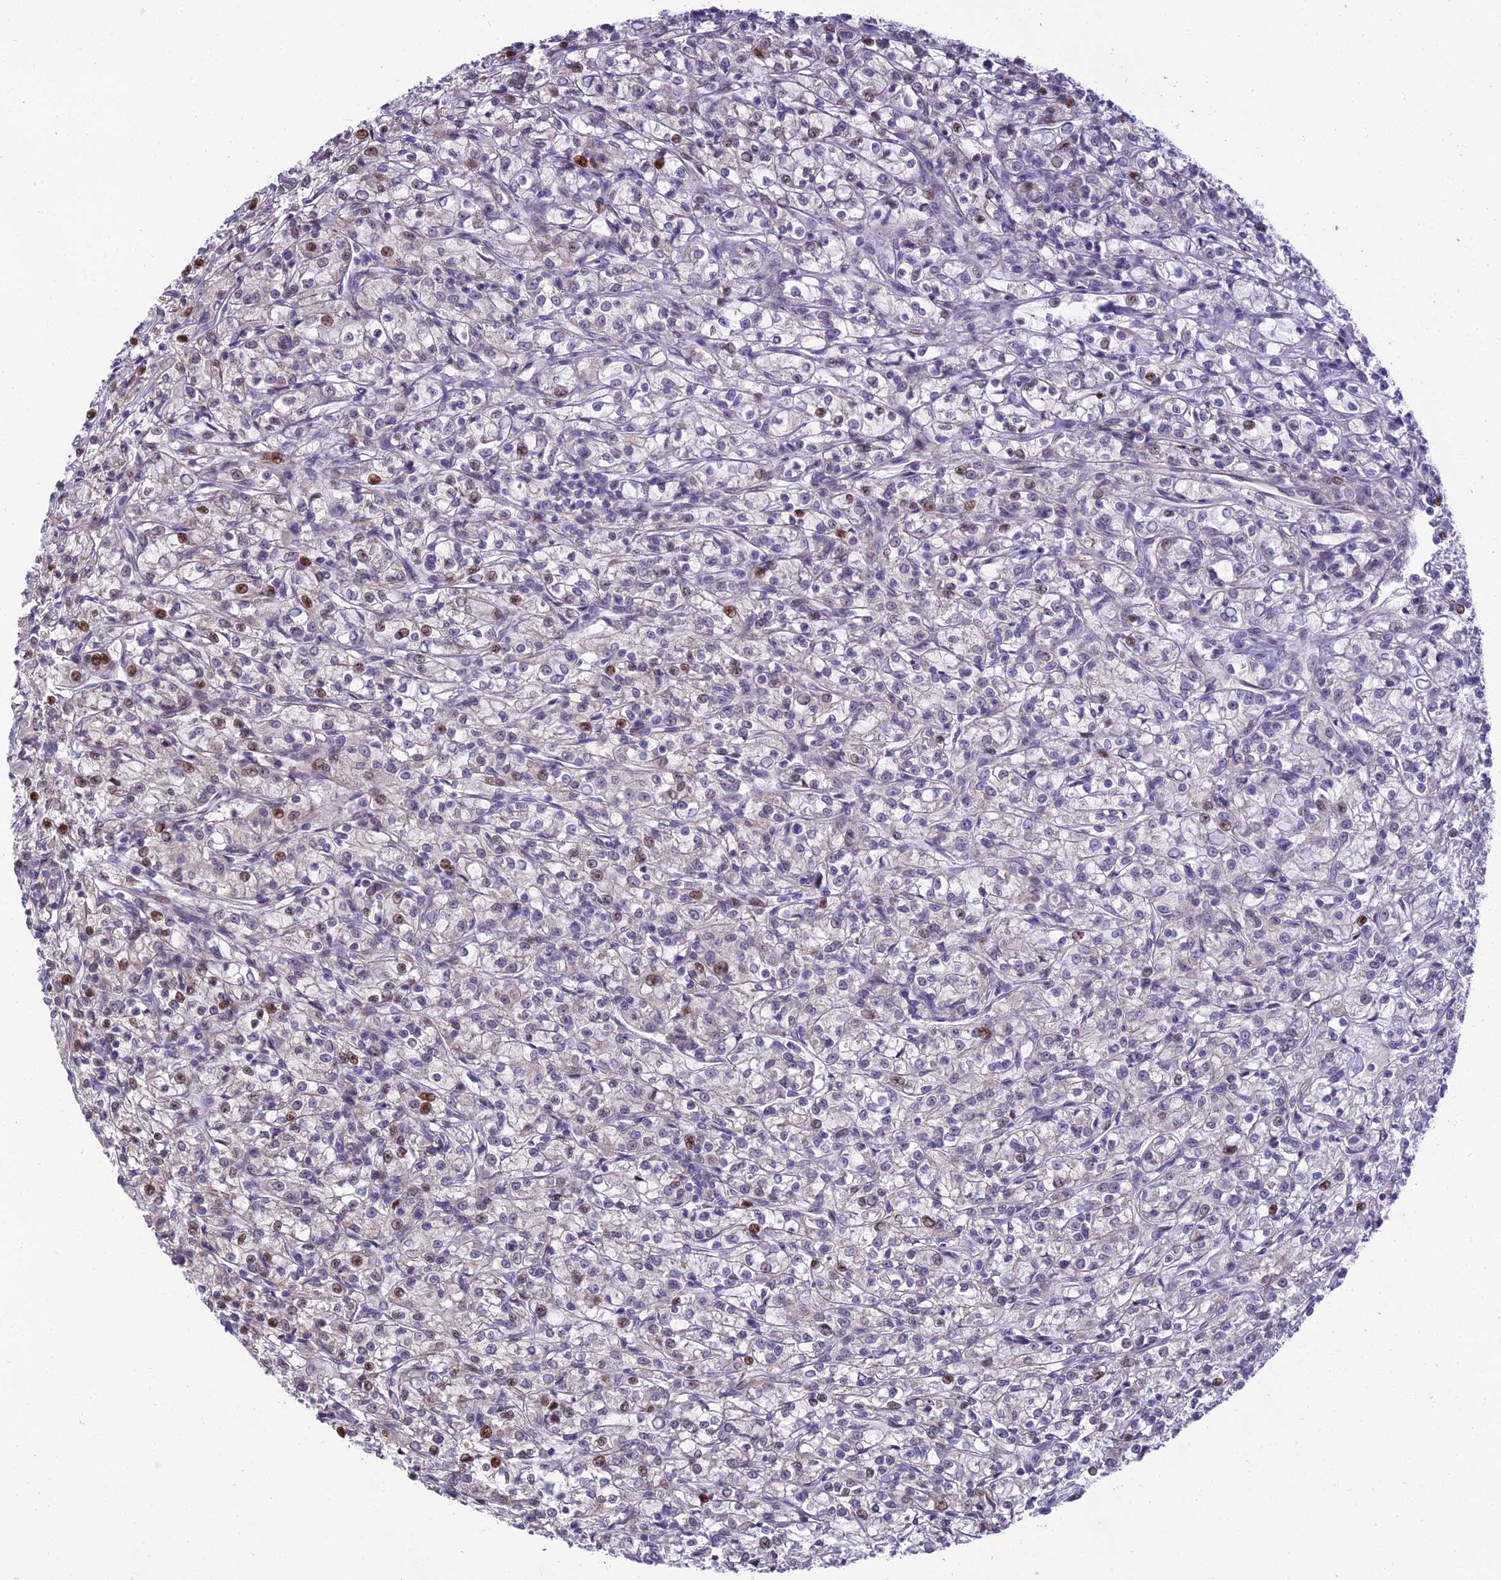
{"staining": {"intensity": "moderate", "quantity": "<25%", "location": "nuclear"}, "tissue": "renal cancer", "cell_type": "Tumor cells", "image_type": "cancer", "snomed": [{"axis": "morphology", "description": "Adenocarcinoma, NOS"}, {"axis": "topography", "description": "Kidney"}], "caption": "Human adenocarcinoma (renal) stained with a protein marker reveals moderate staining in tumor cells.", "gene": "ZNF707", "patient": {"sex": "female", "age": 59}}